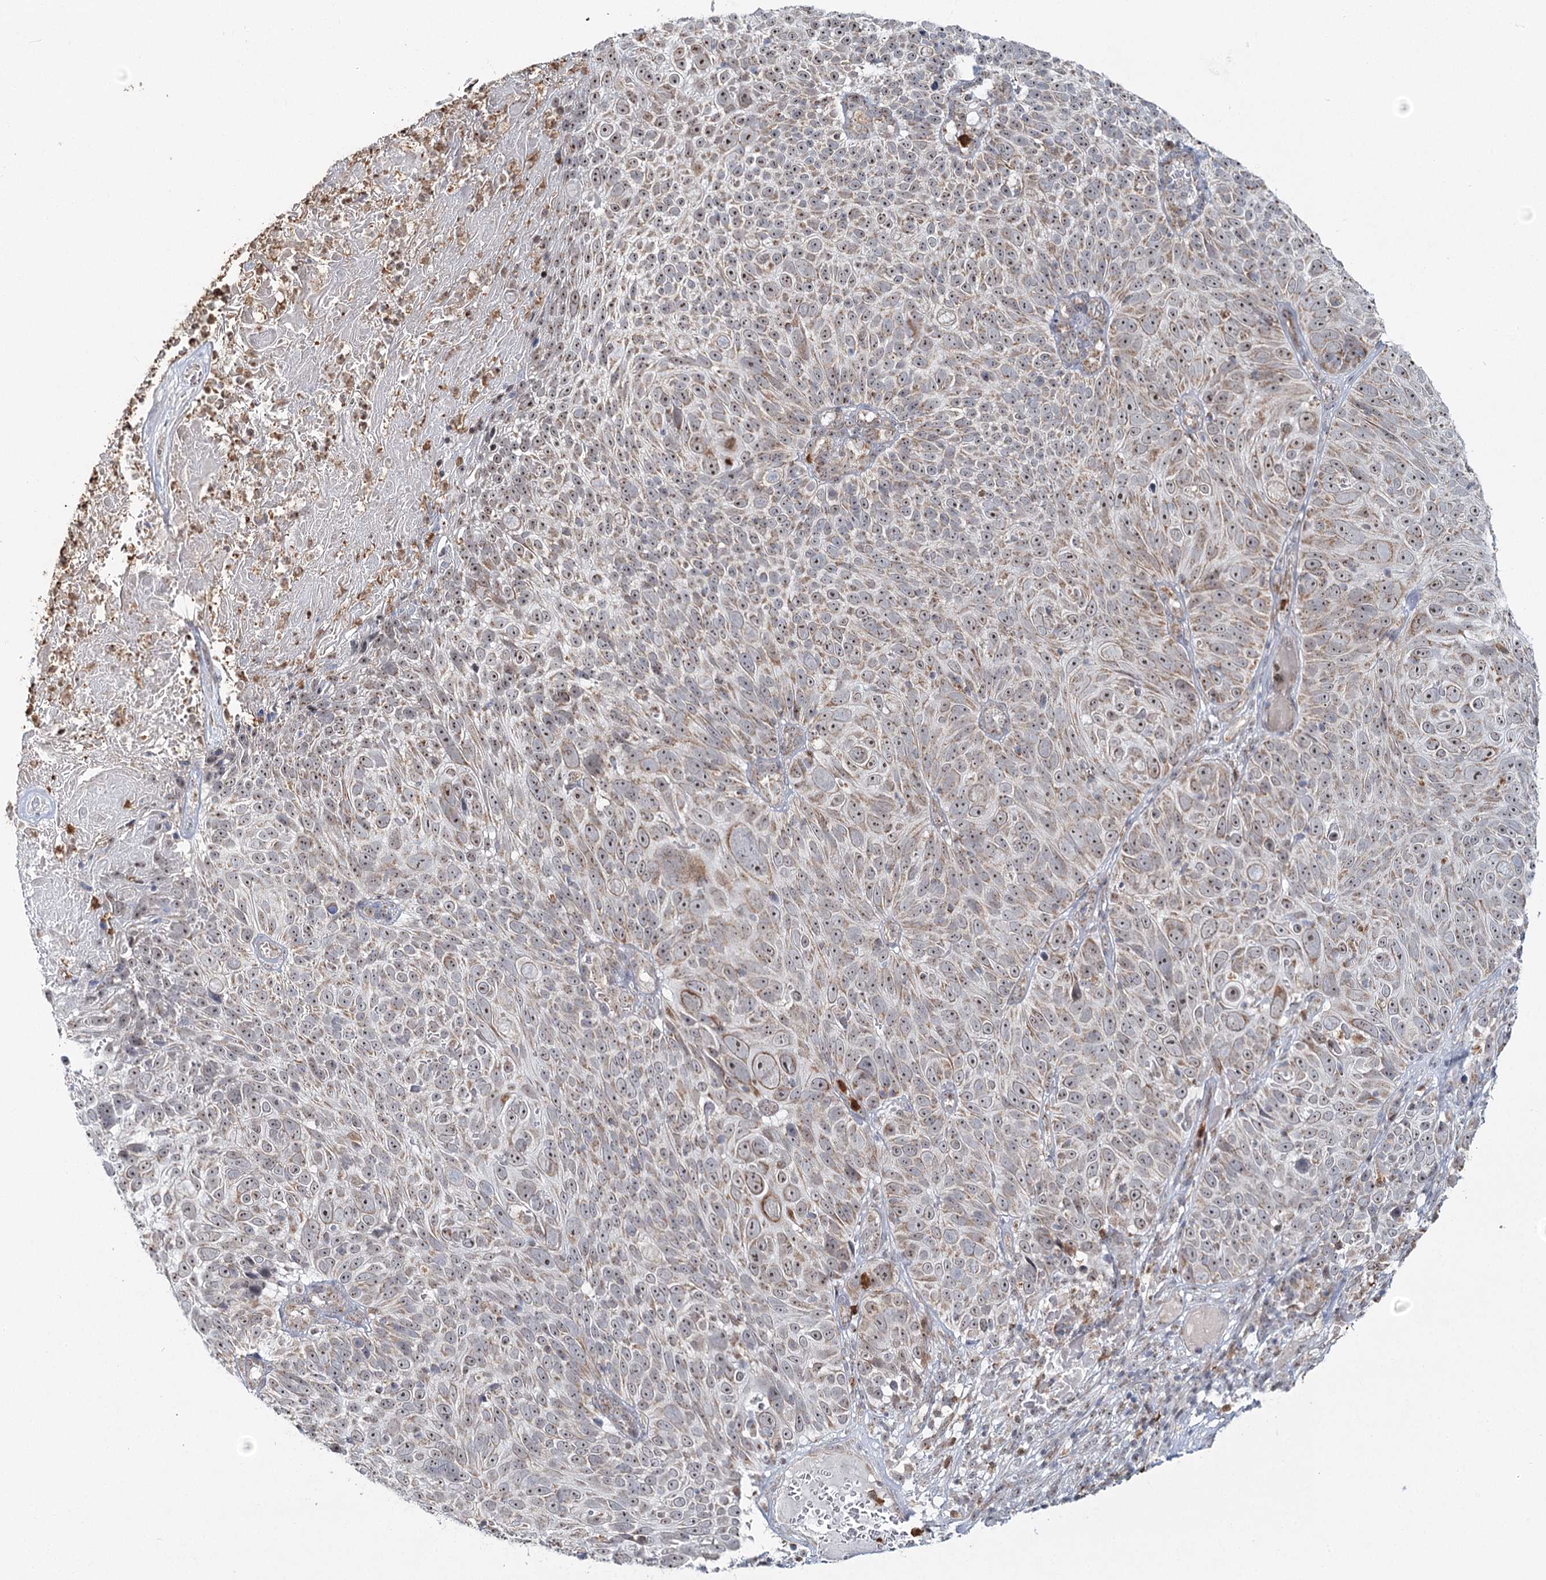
{"staining": {"intensity": "weak", "quantity": ">75%", "location": "cytoplasmic/membranous,nuclear"}, "tissue": "cervical cancer", "cell_type": "Tumor cells", "image_type": "cancer", "snomed": [{"axis": "morphology", "description": "Squamous cell carcinoma, NOS"}, {"axis": "topography", "description": "Cervix"}], "caption": "An image of human squamous cell carcinoma (cervical) stained for a protein reveals weak cytoplasmic/membranous and nuclear brown staining in tumor cells.", "gene": "ATAD1", "patient": {"sex": "female", "age": 74}}